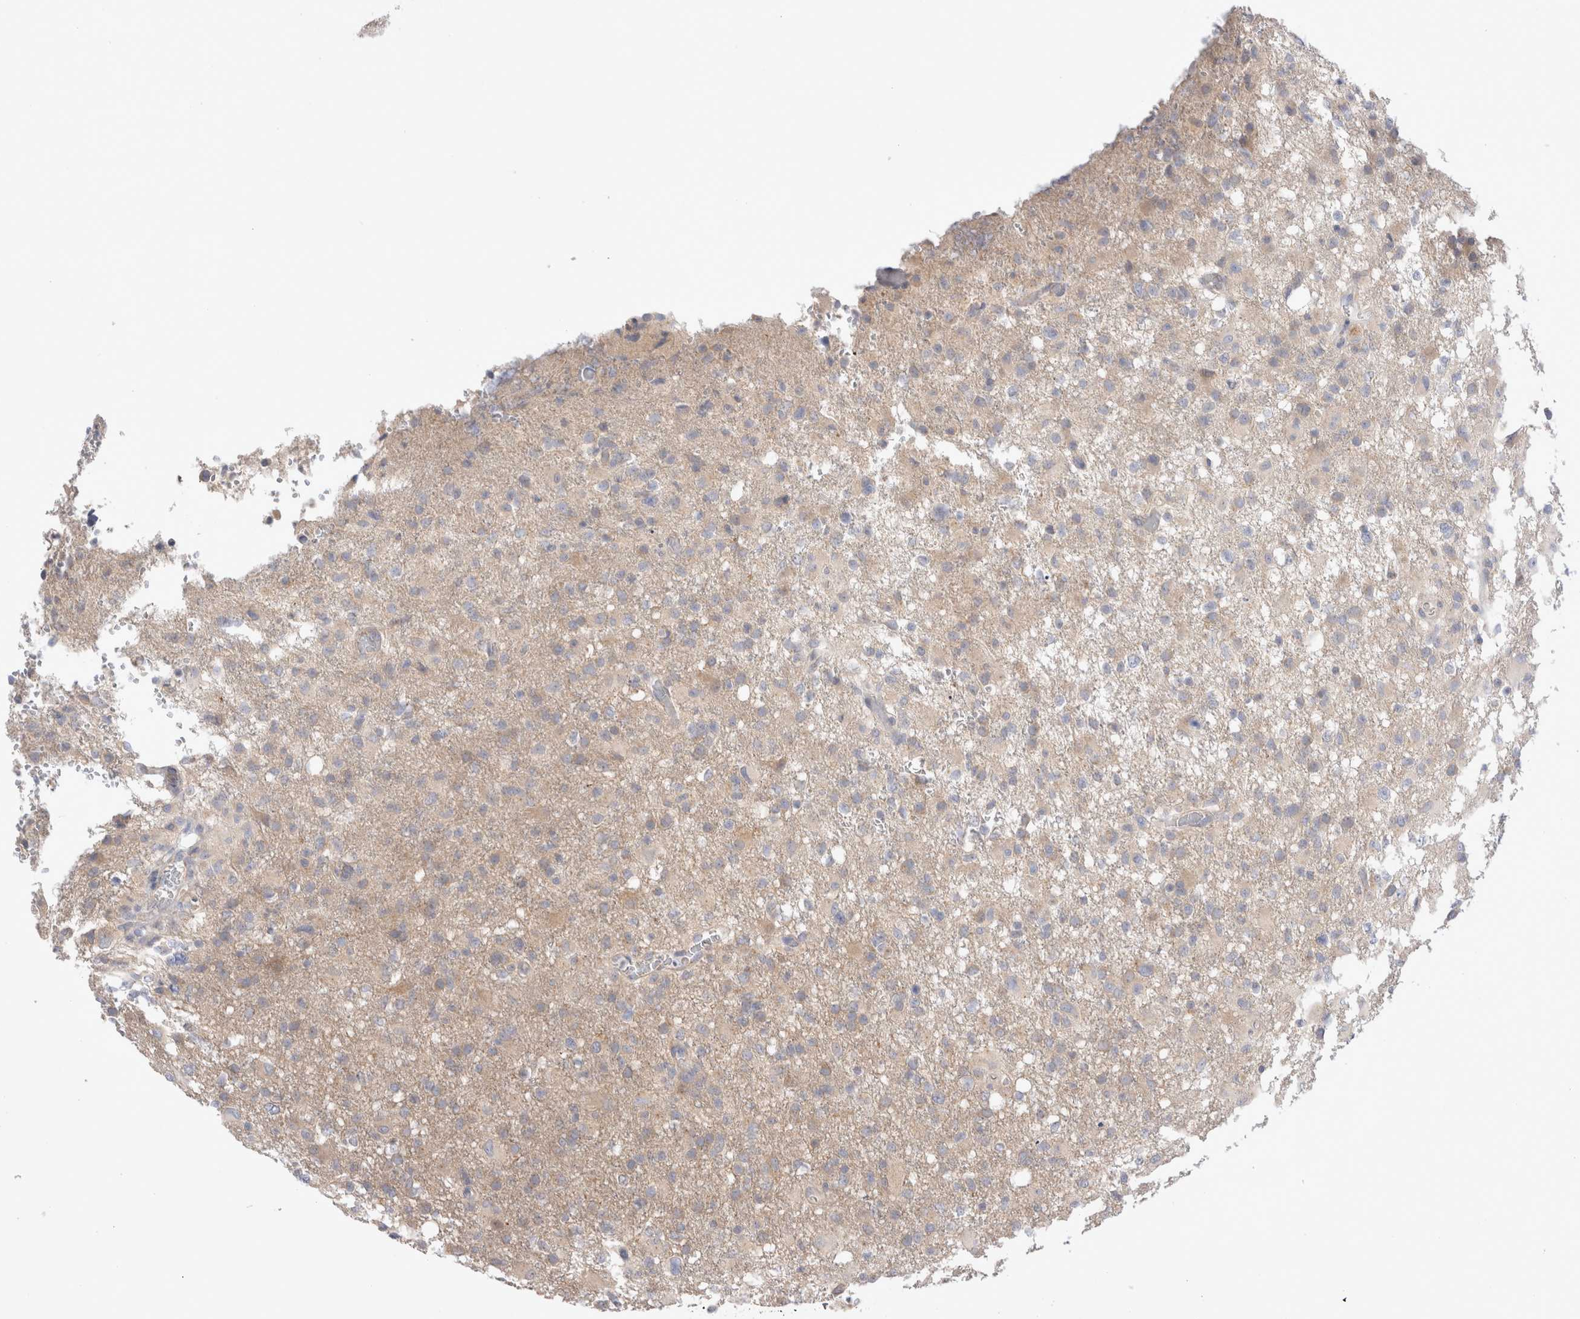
{"staining": {"intensity": "weak", "quantity": "<25%", "location": "cytoplasmic/membranous"}, "tissue": "glioma", "cell_type": "Tumor cells", "image_type": "cancer", "snomed": [{"axis": "morphology", "description": "Glioma, malignant, High grade"}, {"axis": "topography", "description": "Brain"}], "caption": "Immunohistochemical staining of malignant glioma (high-grade) exhibits no significant staining in tumor cells.", "gene": "IFT74", "patient": {"sex": "female", "age": 57}}